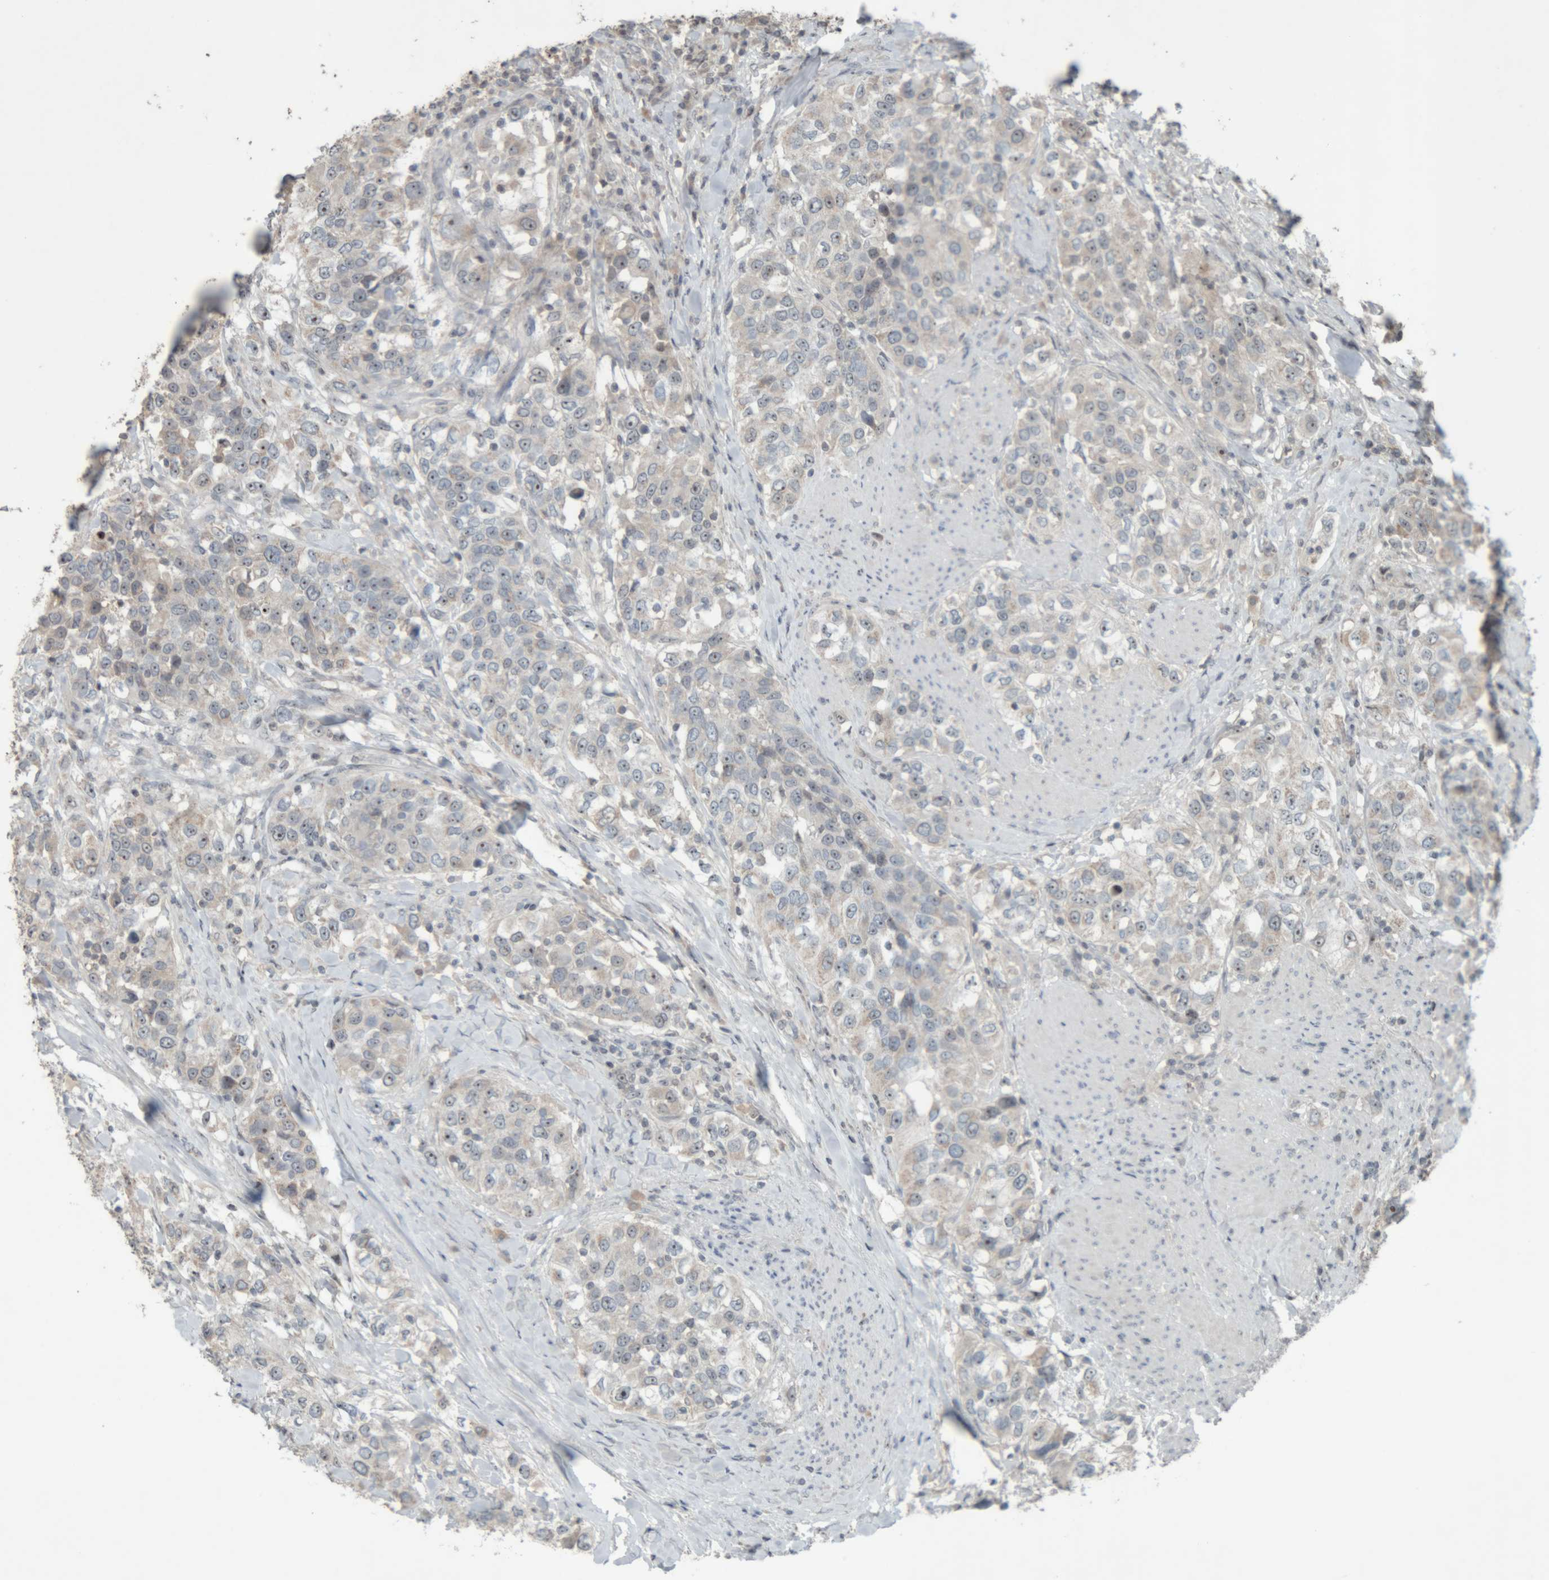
{"staining": {"intensity": "weak", "quantity": "25%-75%", "location": "cytoplasmic/membranous,nuclear"}, "tissue": "urothelial cancer", "cell_type": "Tumor cells", "image_type": "cancer", "snomed": [{"axis": "morphology", "description": "Urothelial carcinoma, High grade"}, {"axis": "topography", "description": "Urinary bladder"}], "caption": "Immunohistochemical staining of urothelial cancer exhibits weak cytoplasmic/membranous and nuclear protein positivity in about 25%-75% of tumor cells. (DAB (3,3'-diaminobenzidine) = brown stain, brightfield microscopy at high magnification).", "gene": "RPF1", "patient": {"sex": "female", "age": 80}}